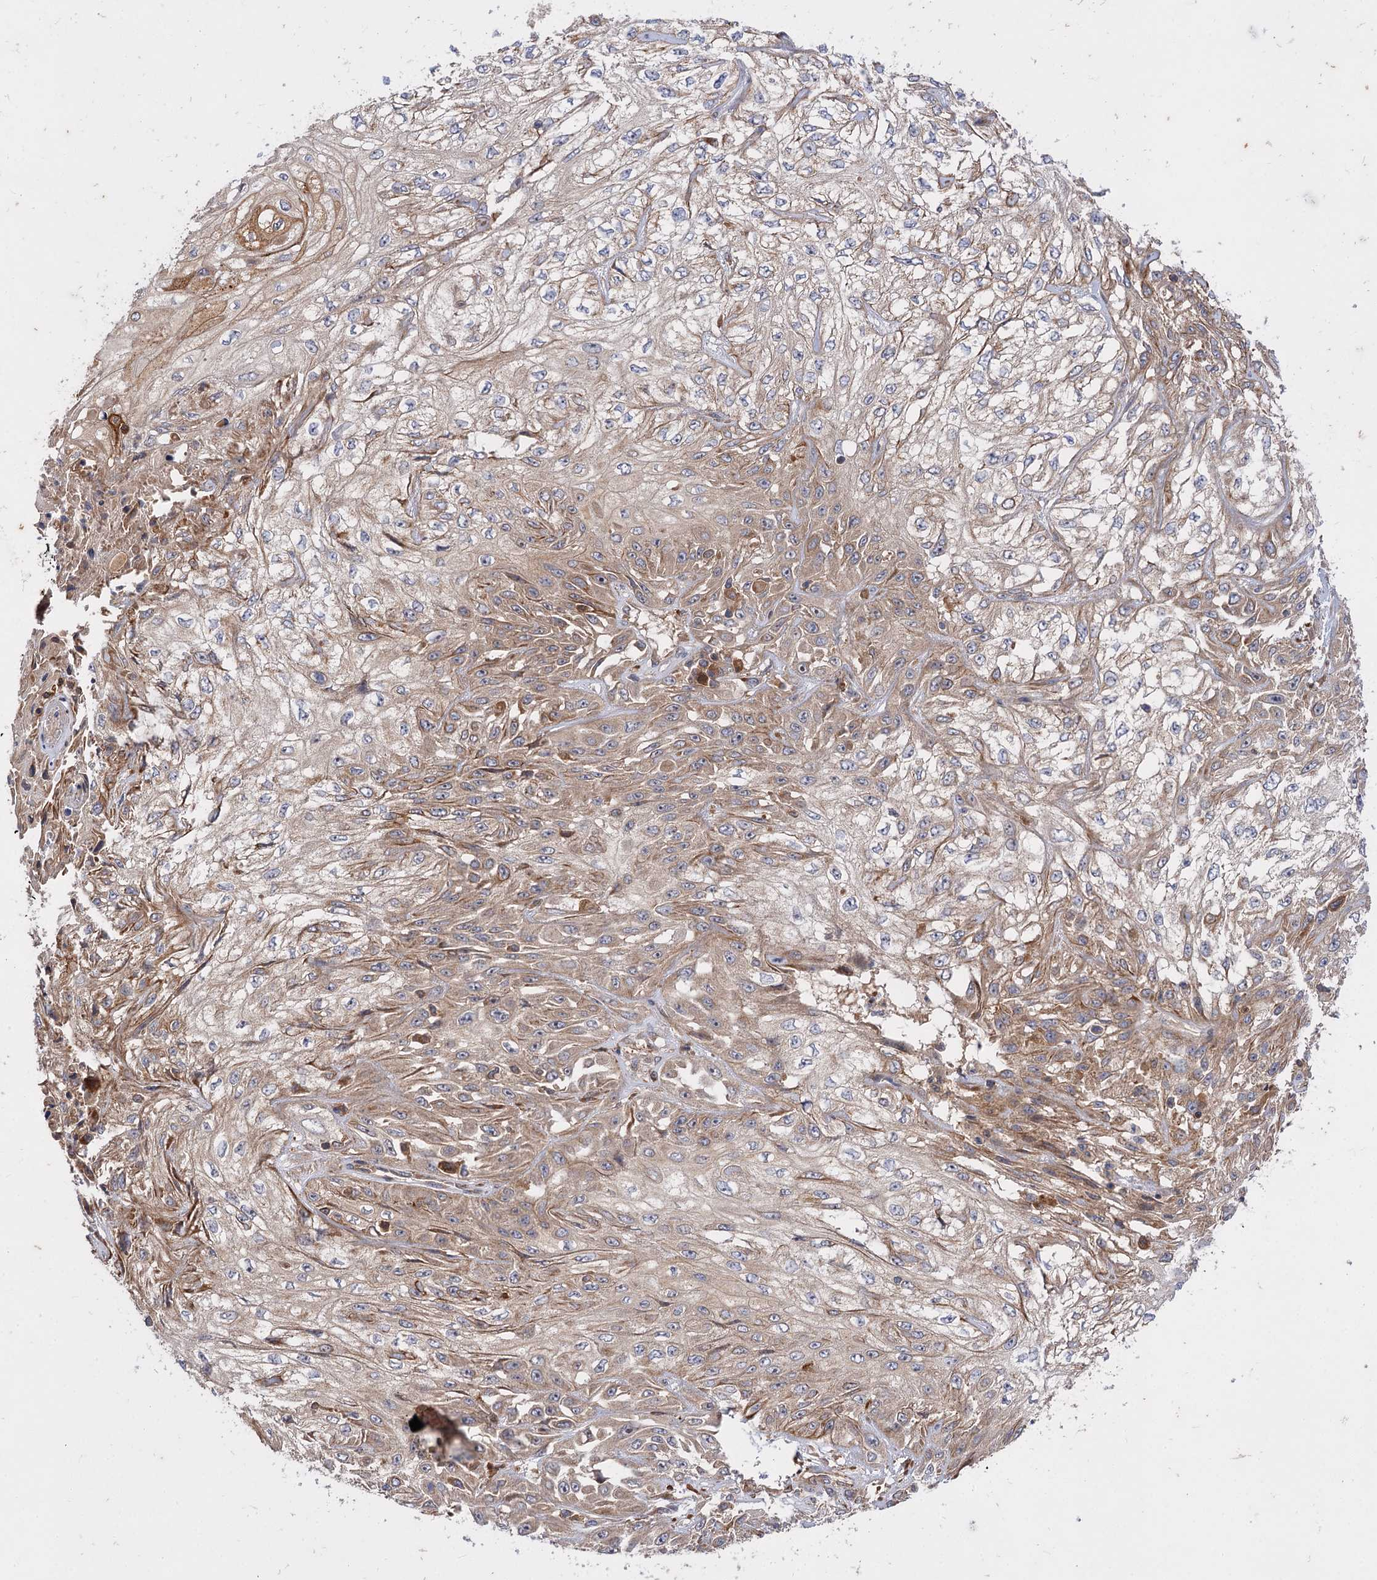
{"staining": {"intensity": "weak", "quantity": ">75%", "location": "cytoplasmic/membranous"}, "tissue": "skin cancer", "cell_type": "Tumor cells", "image_type": "cancer", "snomed": [{"axis": "morphology", "description": "Squamous cell carcinoma, NOS"}, {"axis": "morphology", "description": "Squamous cell carcinoma, metastatic, NOS"}, {"axis": "topography", "description": "Skin"}, {"axis": "topography", "description": "Lymph node"}], "caption": "DAB (3,3'-diaminobenzidine) immunohistochemical staining of skin squamous cell carcinoma shows weak cytoplasmic/membranous protein staining in about >75% of tumor cells. (Brightfield microscopy of DAB IHC at high magnification).", "gene": "PATL1", "patient": {"sex": "male", "age": 75}}